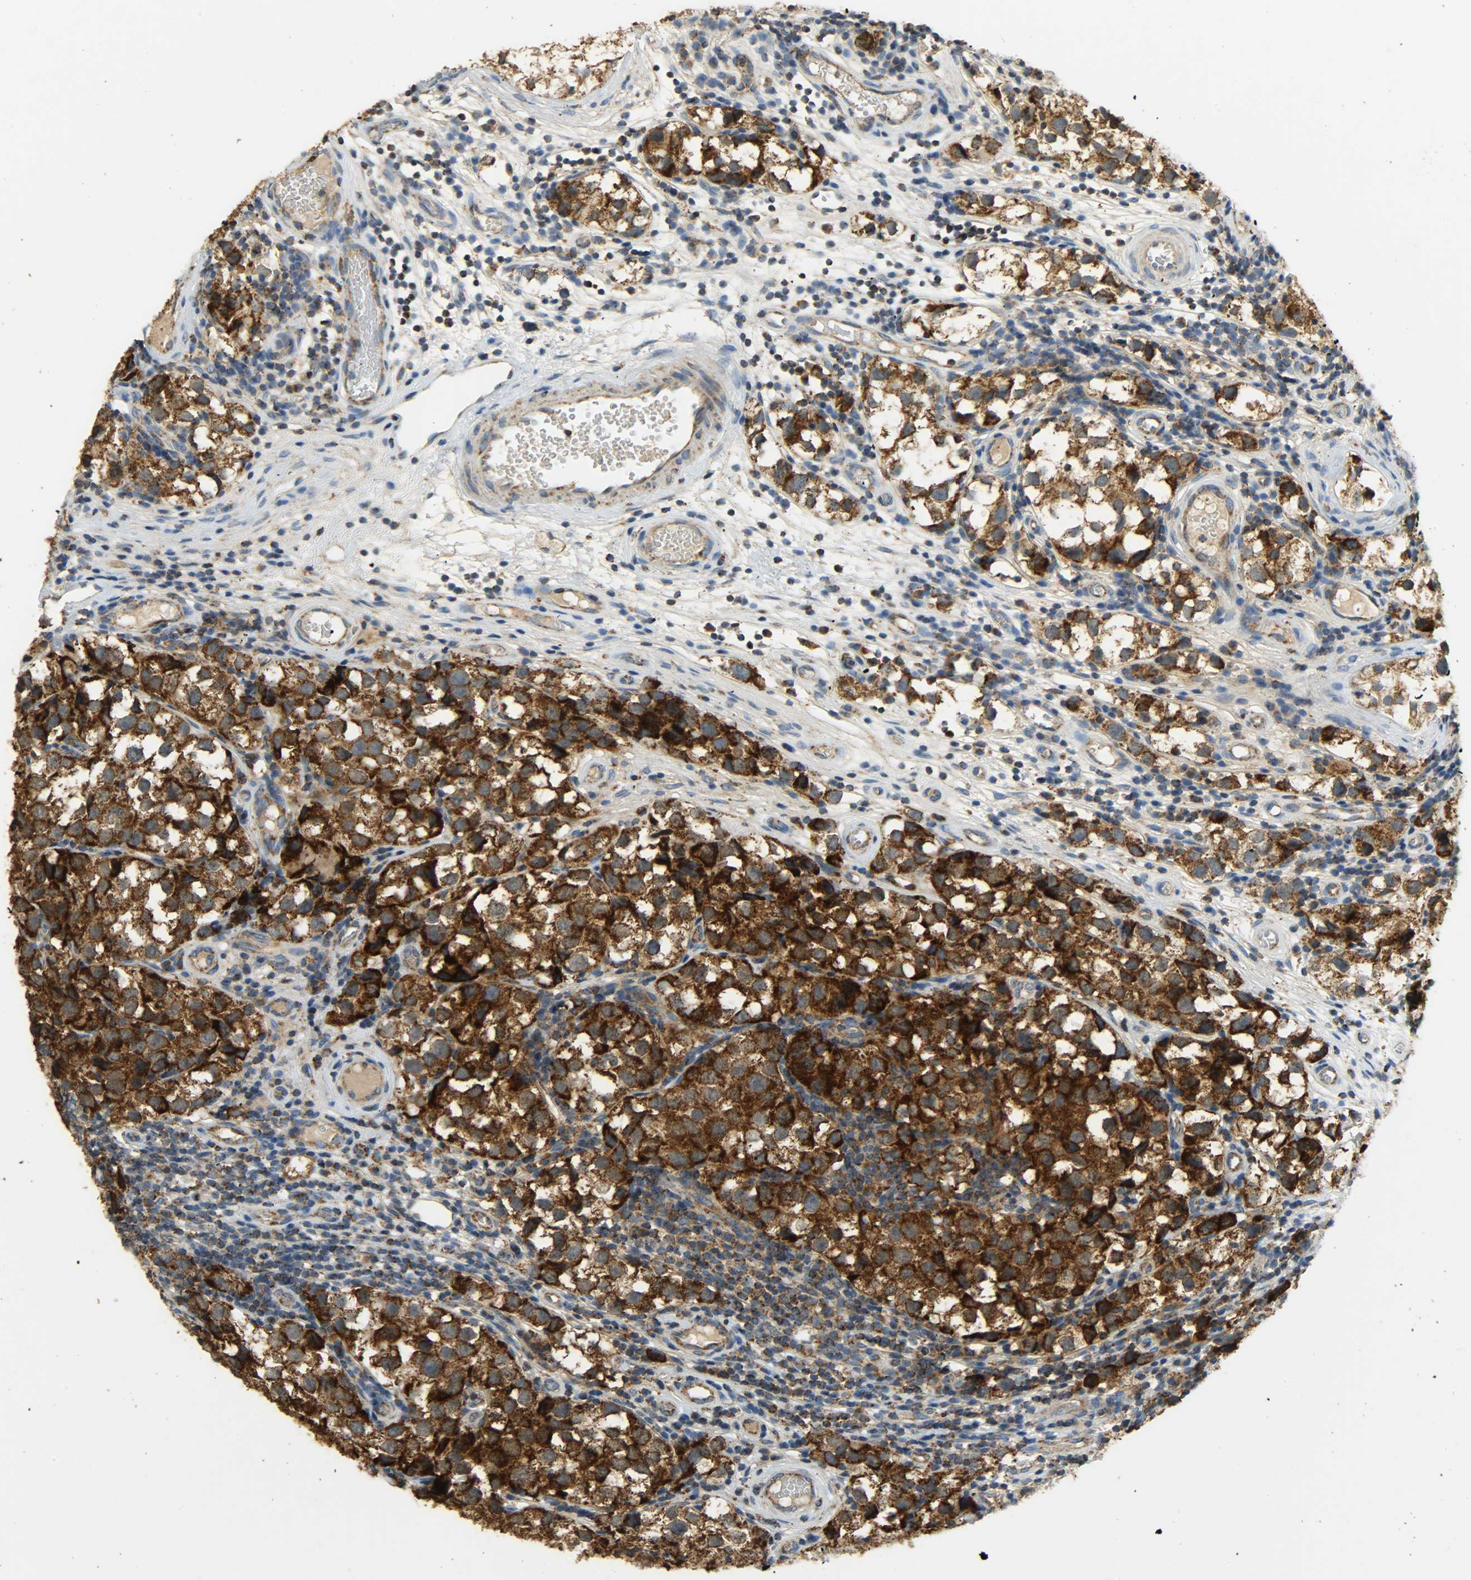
{"staining": {"intensity": "strong", "quantity": ">75%", "location": "cytoplasmic/membranous"}, "tissue": "testis cancer", "cell_type": "Tumor cells", "image_type": "cancer", "snomed": [{"axis": "morphology", "description": "Seminoma, NOS"}, {"axis": "topography", "description": "Testis"}], "caption": "Testis cancer was stained to show a protein in brown. There is high levels of strong cytoplasmic/membranous staining in approximately >75% of tumor cells.", "gene": "HDHD5", "patient": {"sex": "male", "age": 39}}